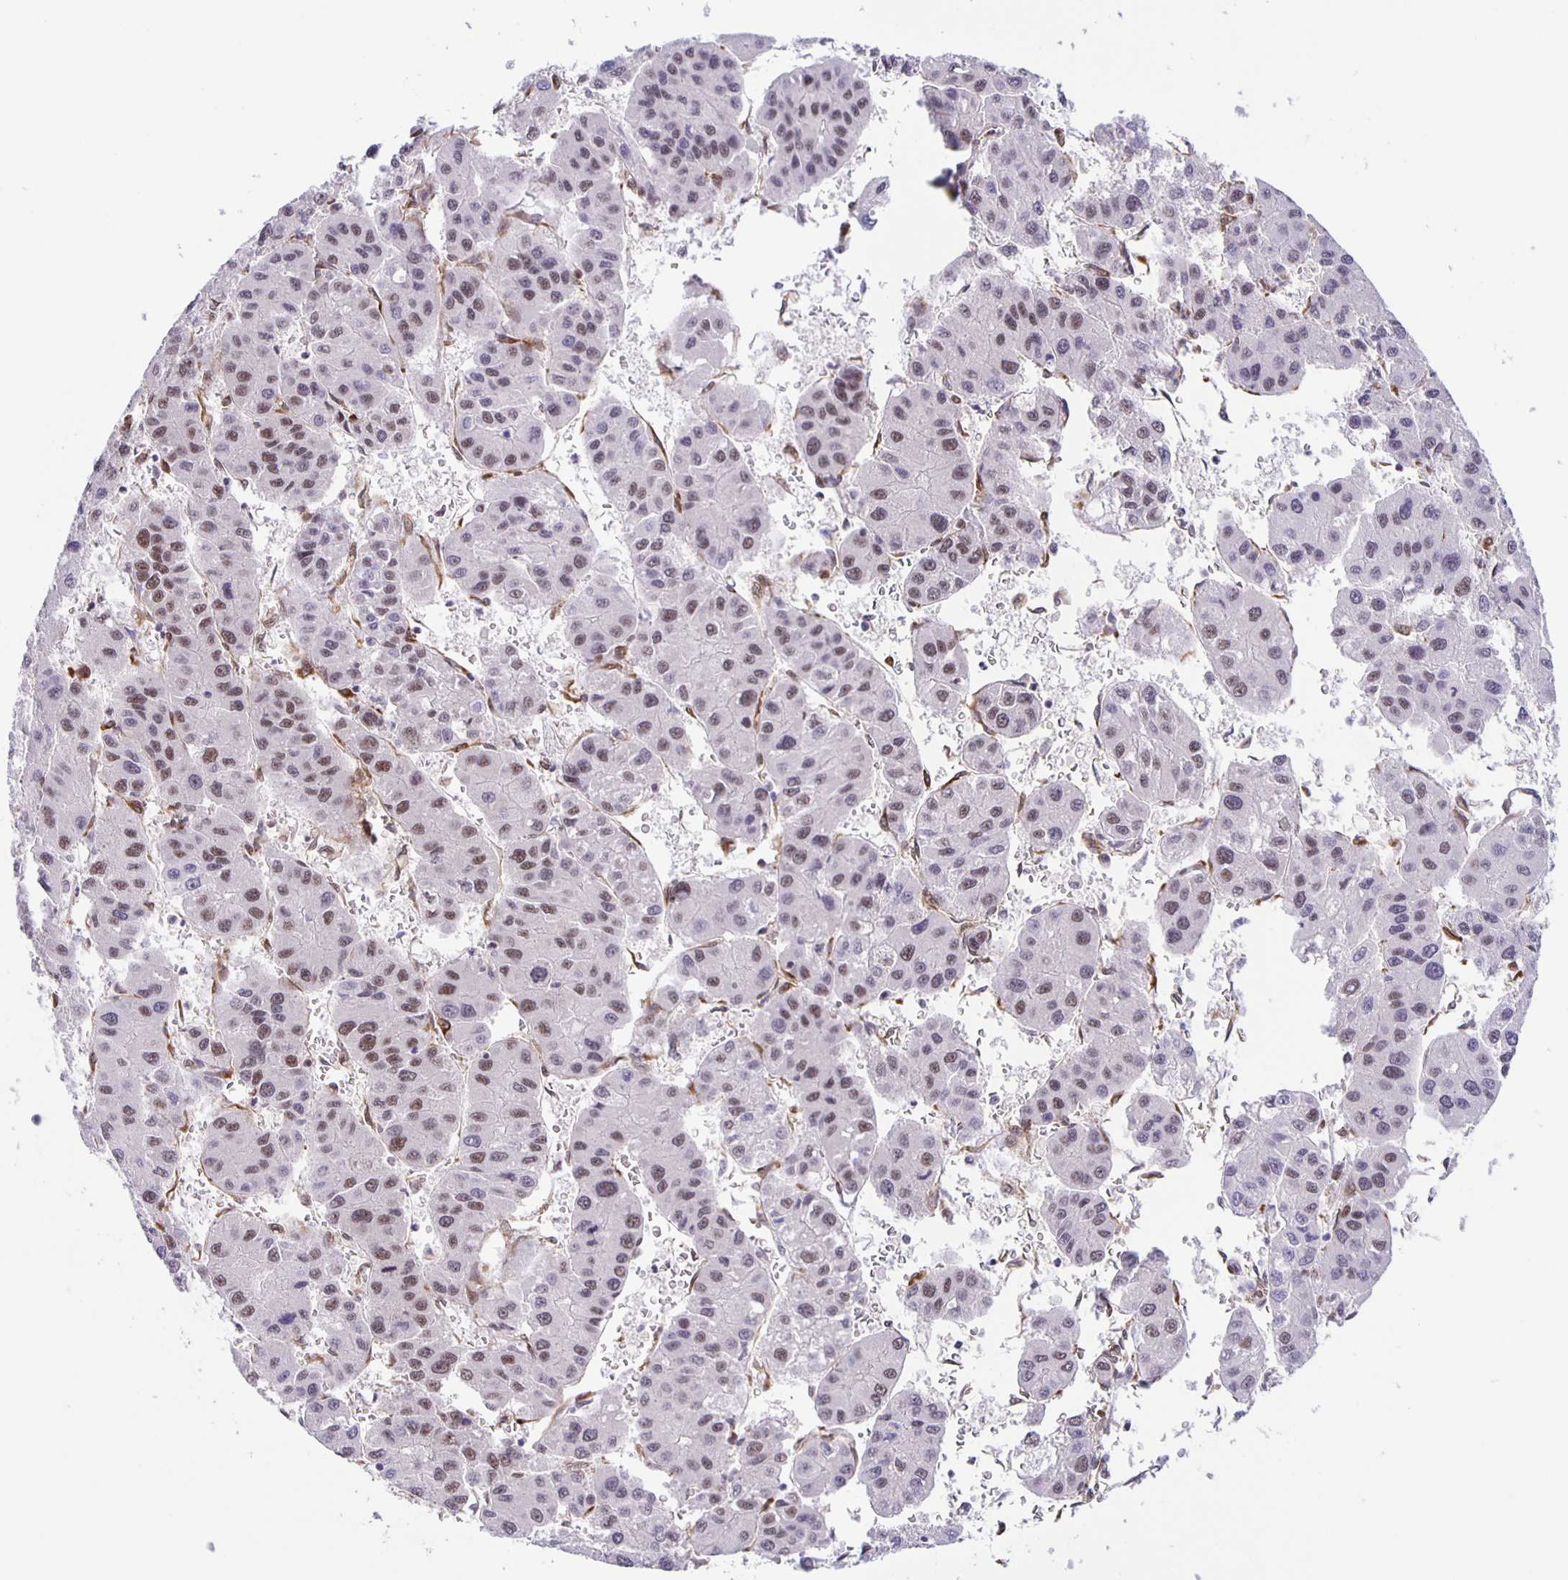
{"staining": {"intensity": "moderate", "quantity": ">75%", "location": "nuclear"}, "tissue": "liver cancer", "cell_type": "Tumor cells", "image_type": "cancer", "snomed": [{"axis": "morphology", "description": "Carcinoma, Hepatocellular, NOS"}, {"axis": "topography", "description": "Liver"}], "caption": "Hepatocellular carcinoma (liver) stained with IHC demonstrates moderate nuclear staining in about >75% of tumor cells.", "gene": "ZRANB2", "patient": {"sex": "male", "age": 73}}